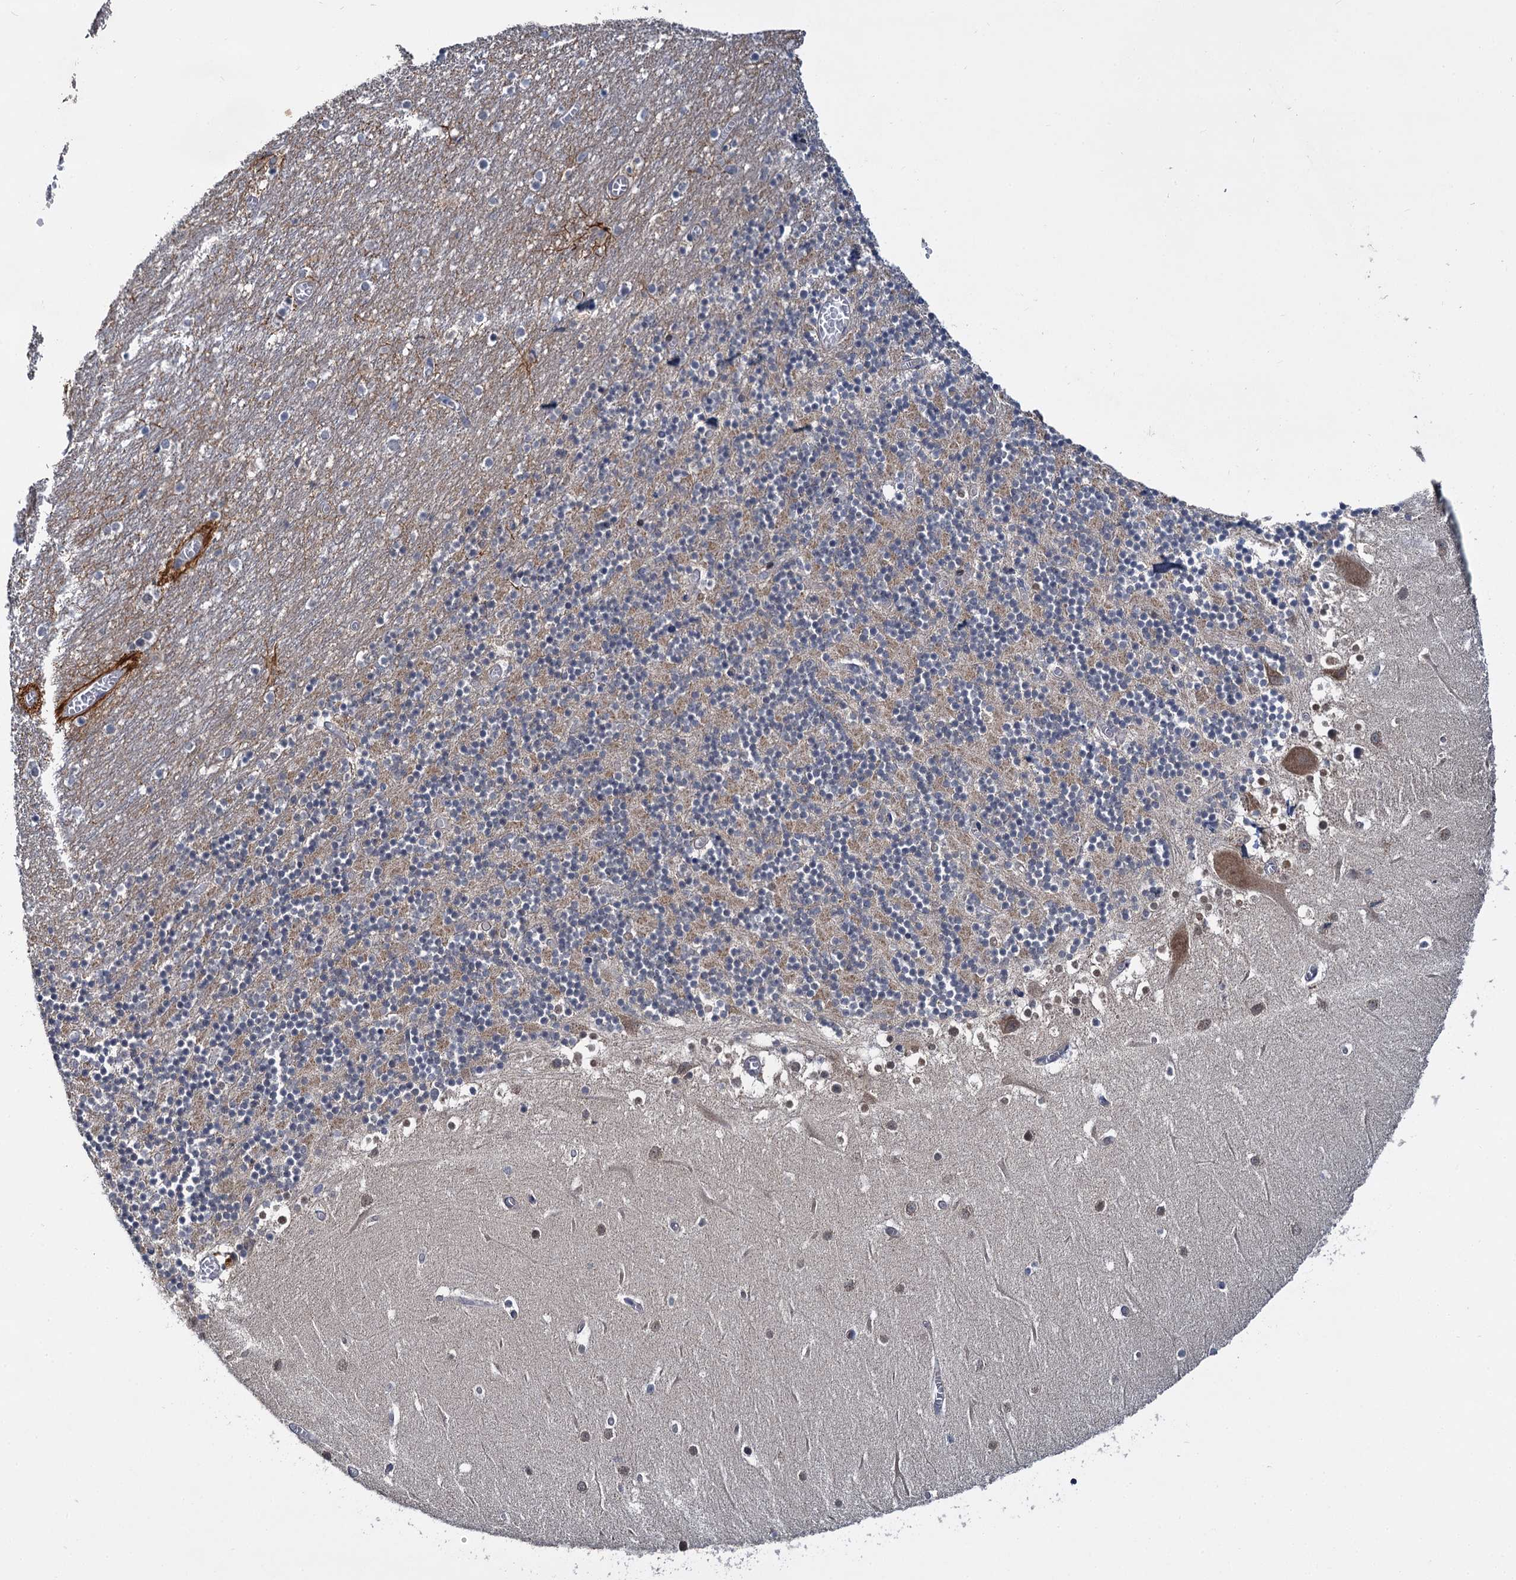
{"staining": {"intensity": "weak", "quantity": "25%-75%", "location": "cytoplasmic/membranous"}, "tissue": "cerebellum", "cell_type": "Cells in granular layer", "image_type": "normal", "snomed": [{"axis": "morphology", "description": "Normal tissue, NOS"}, {"axis": "topography", "description": "Cerebellum"}], "caption": "Protein analysis of unremarkable cerebellum displays weak cytoplasmic/membranous expression in about 25%-75% of cells in granular layer.", "gene": "TMEM39A", "patient": {"sex": "female", "age": 28}}